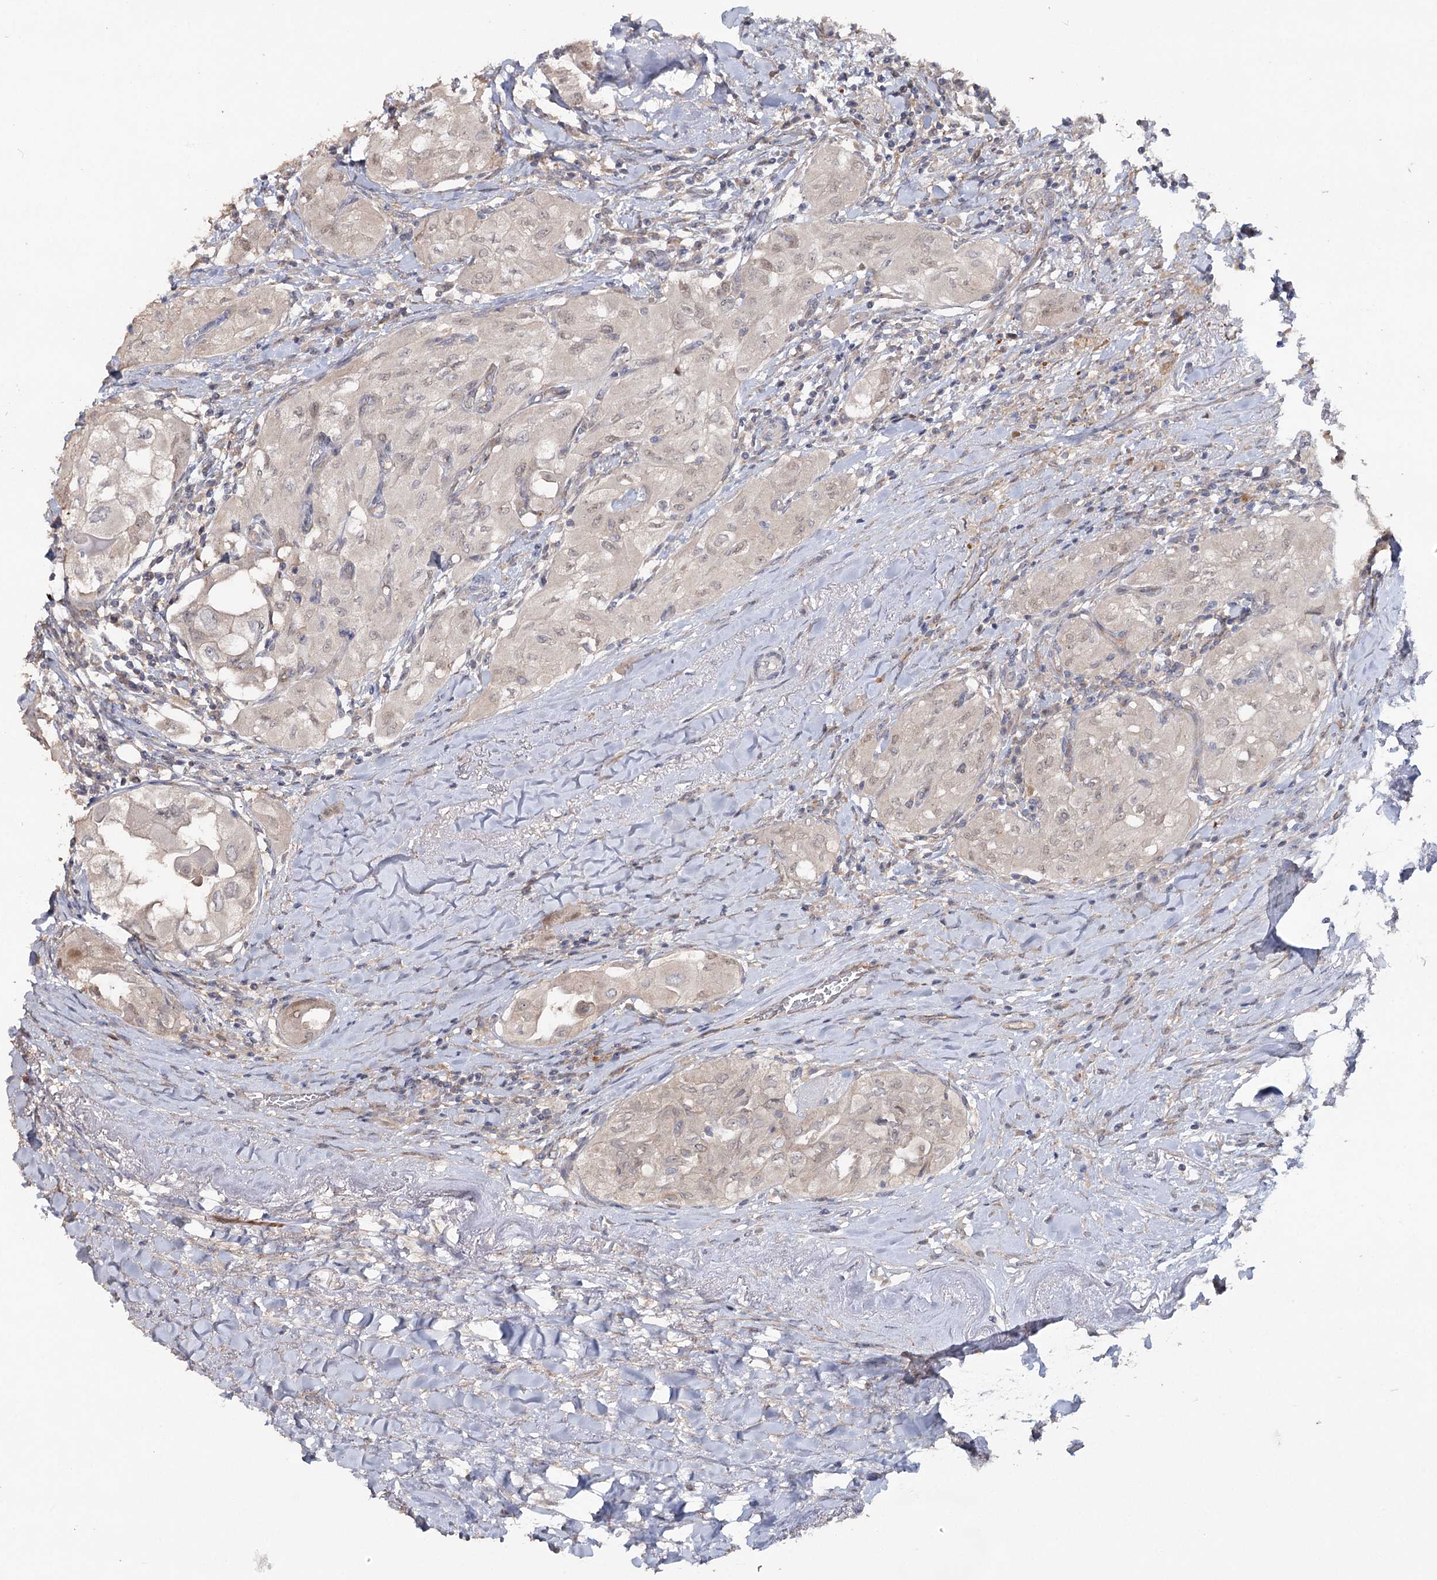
{"staining": {"intensity": "negative", "quantity": "none", "location": "none"}, "tissue": "thyroid cancer", "cell_type": "Tumor cells", "image_type": "cancer", "snomed": [{"axis": "morphology", "description": "Papillary adenocarcinoma, NOS"}, {"axis": "topography", "description": "Thyroid gland"}], "caption": "Tumor cells show no significant protein positivity in thyroid cancer (papillary adenocarcinoma).", "gene": "MAP3K13", "patient": {"sex": "female", "age": 59}}